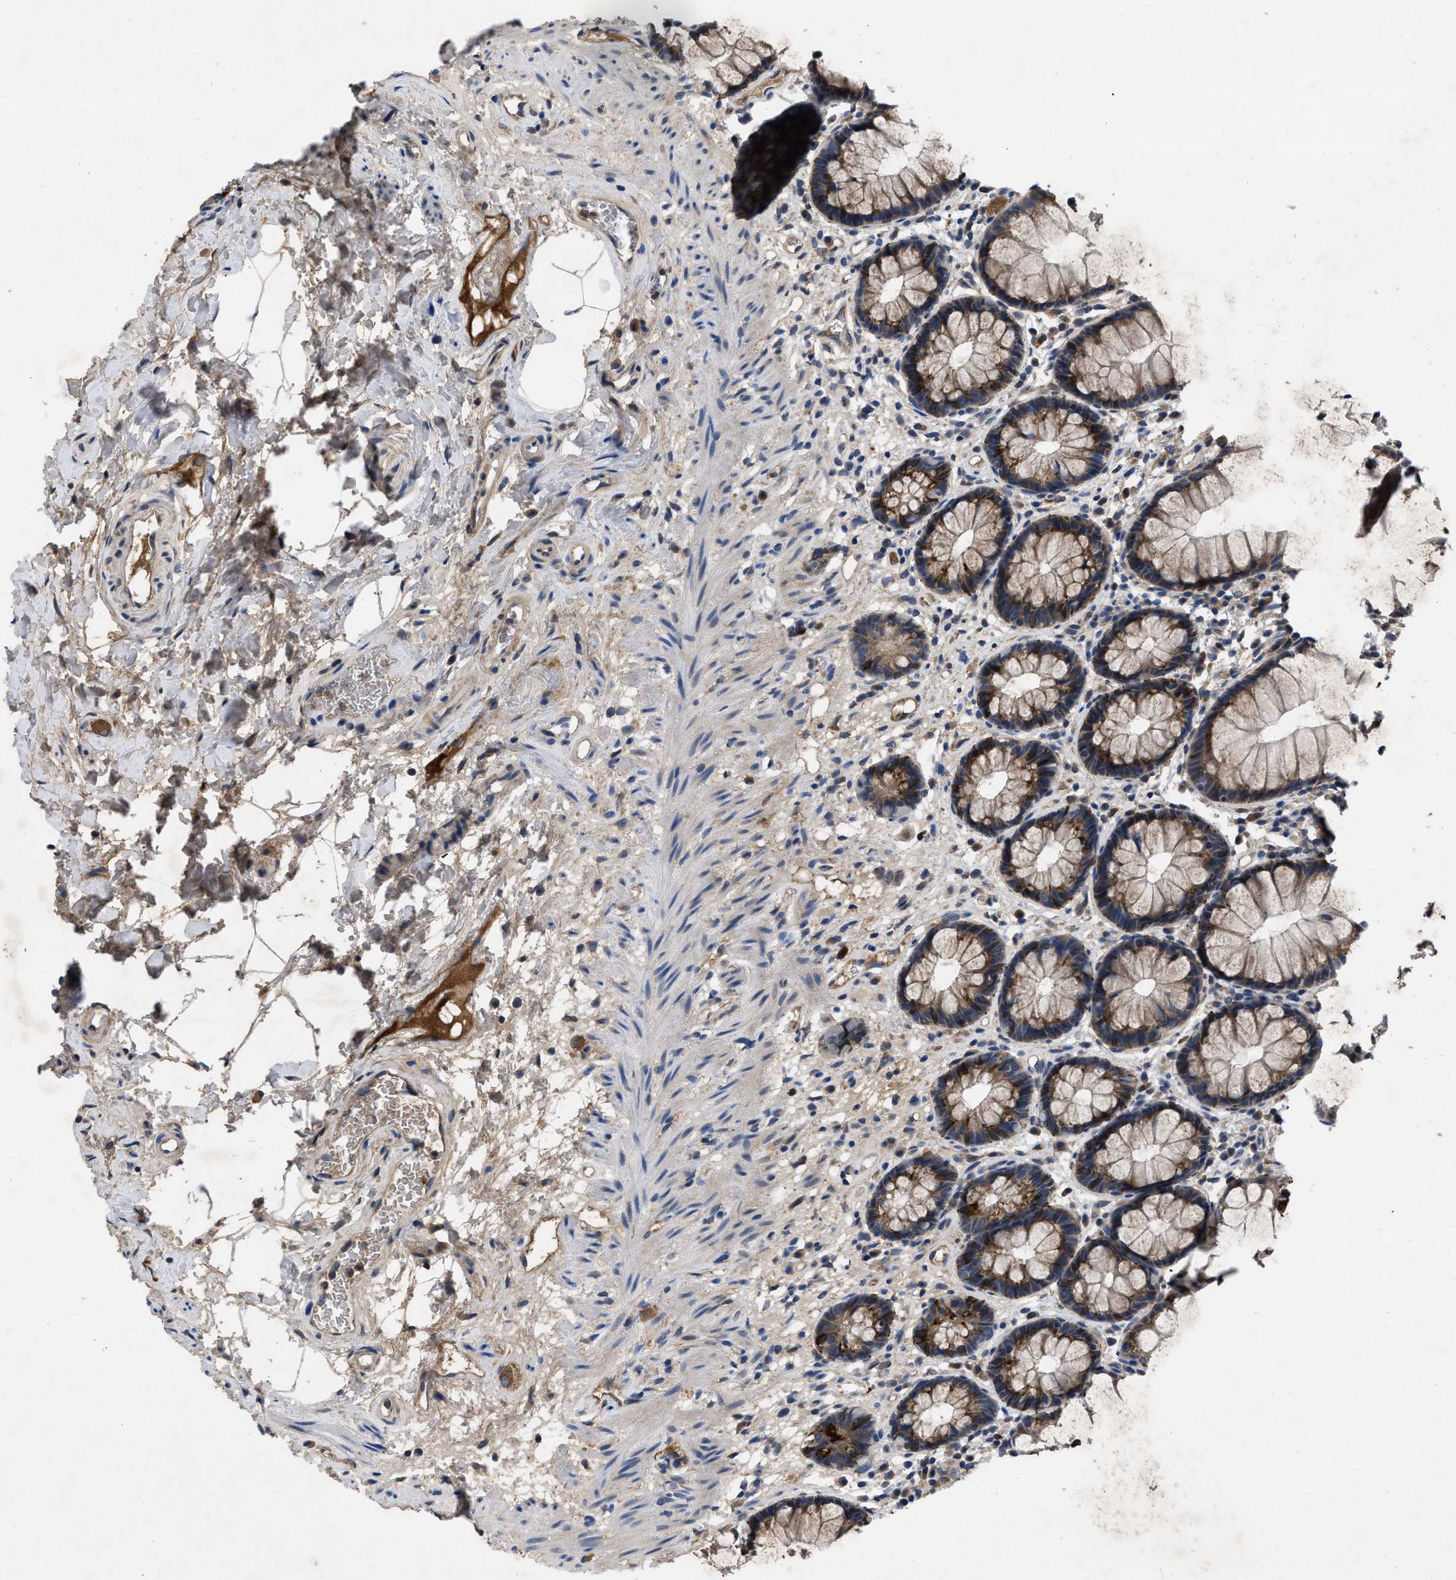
{"staining": {"intensity": "strong", "quantity": ">75%", "location": "cytoplasmic/membranous"}, "tissue": "rectum", "cell_type": "Glandular cells", "image_type": "normal", "snomed": [{"axis": "morphology", "description": "Normal tissue, NOS"}, {"axis": "topography", "description": "Rectum"}], "caption": "Protein staining of benign rectum shows strong cytoplasmic/membranous positivity in about >75% of glandular cells. Nuclei are stained in blue.", "gene": "VPS4A", "patient": {"sex": "male", "age": 64}}